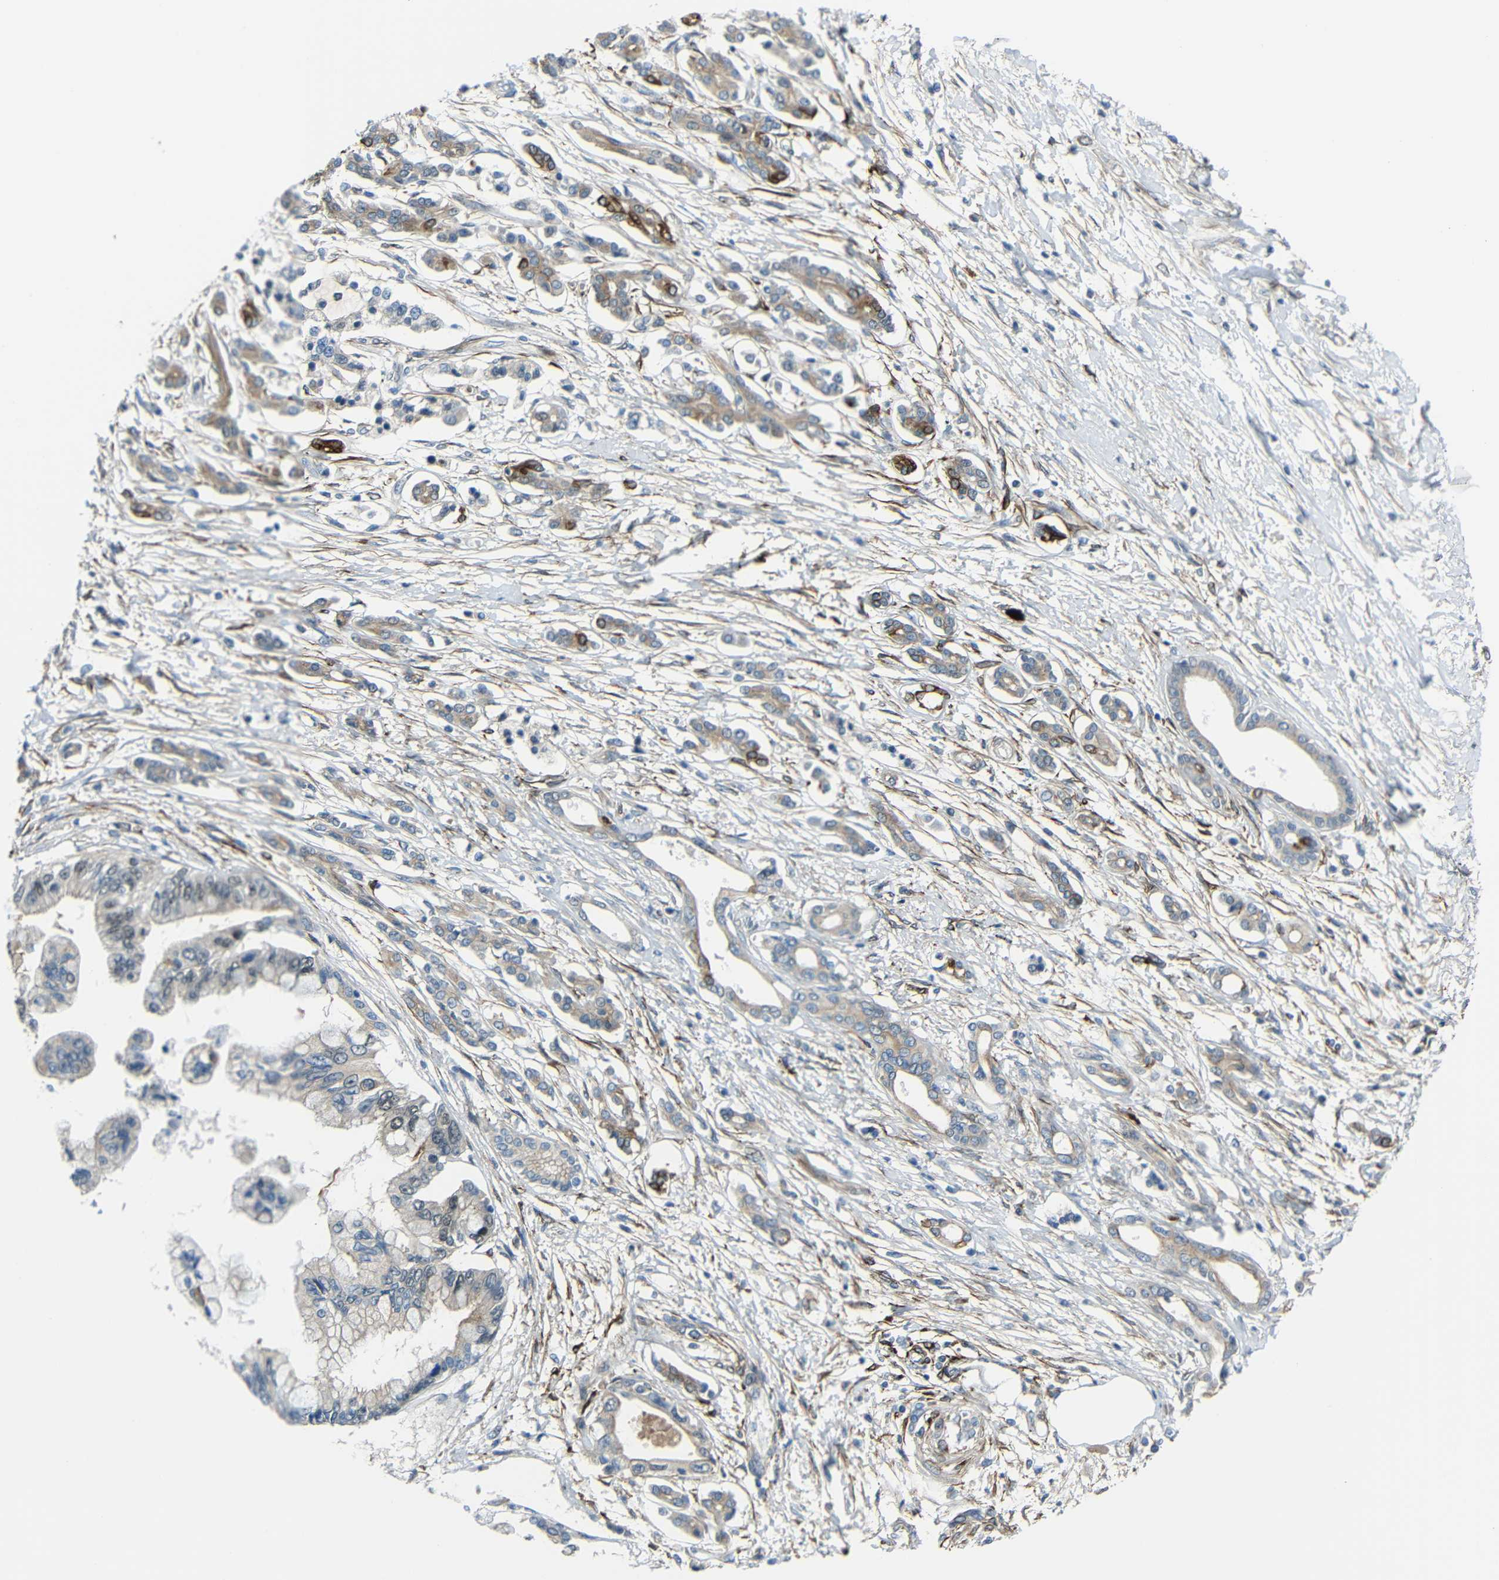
{"staining": {"intensity": "weak", "quantity": ">75%", "location": "cytoplasmic/membranous"}, "tissue": "pancreatic cancer", "cell_type": "Tumor cells", "image_type": "cancer", "snomed": [{"axis": "morphology", "description": "Adenocarcinoma, NOS"}, {"axis": "topography", "description": "Pancreas"}], "caption": "Immunohistochemistry of pancreatic cancer shows low levels of weak cytoplasmic/membranous staining in approximately >75% of tumor cells.", "gene": "DCLK1", "patient": {"sex": "male", "age": 56}}